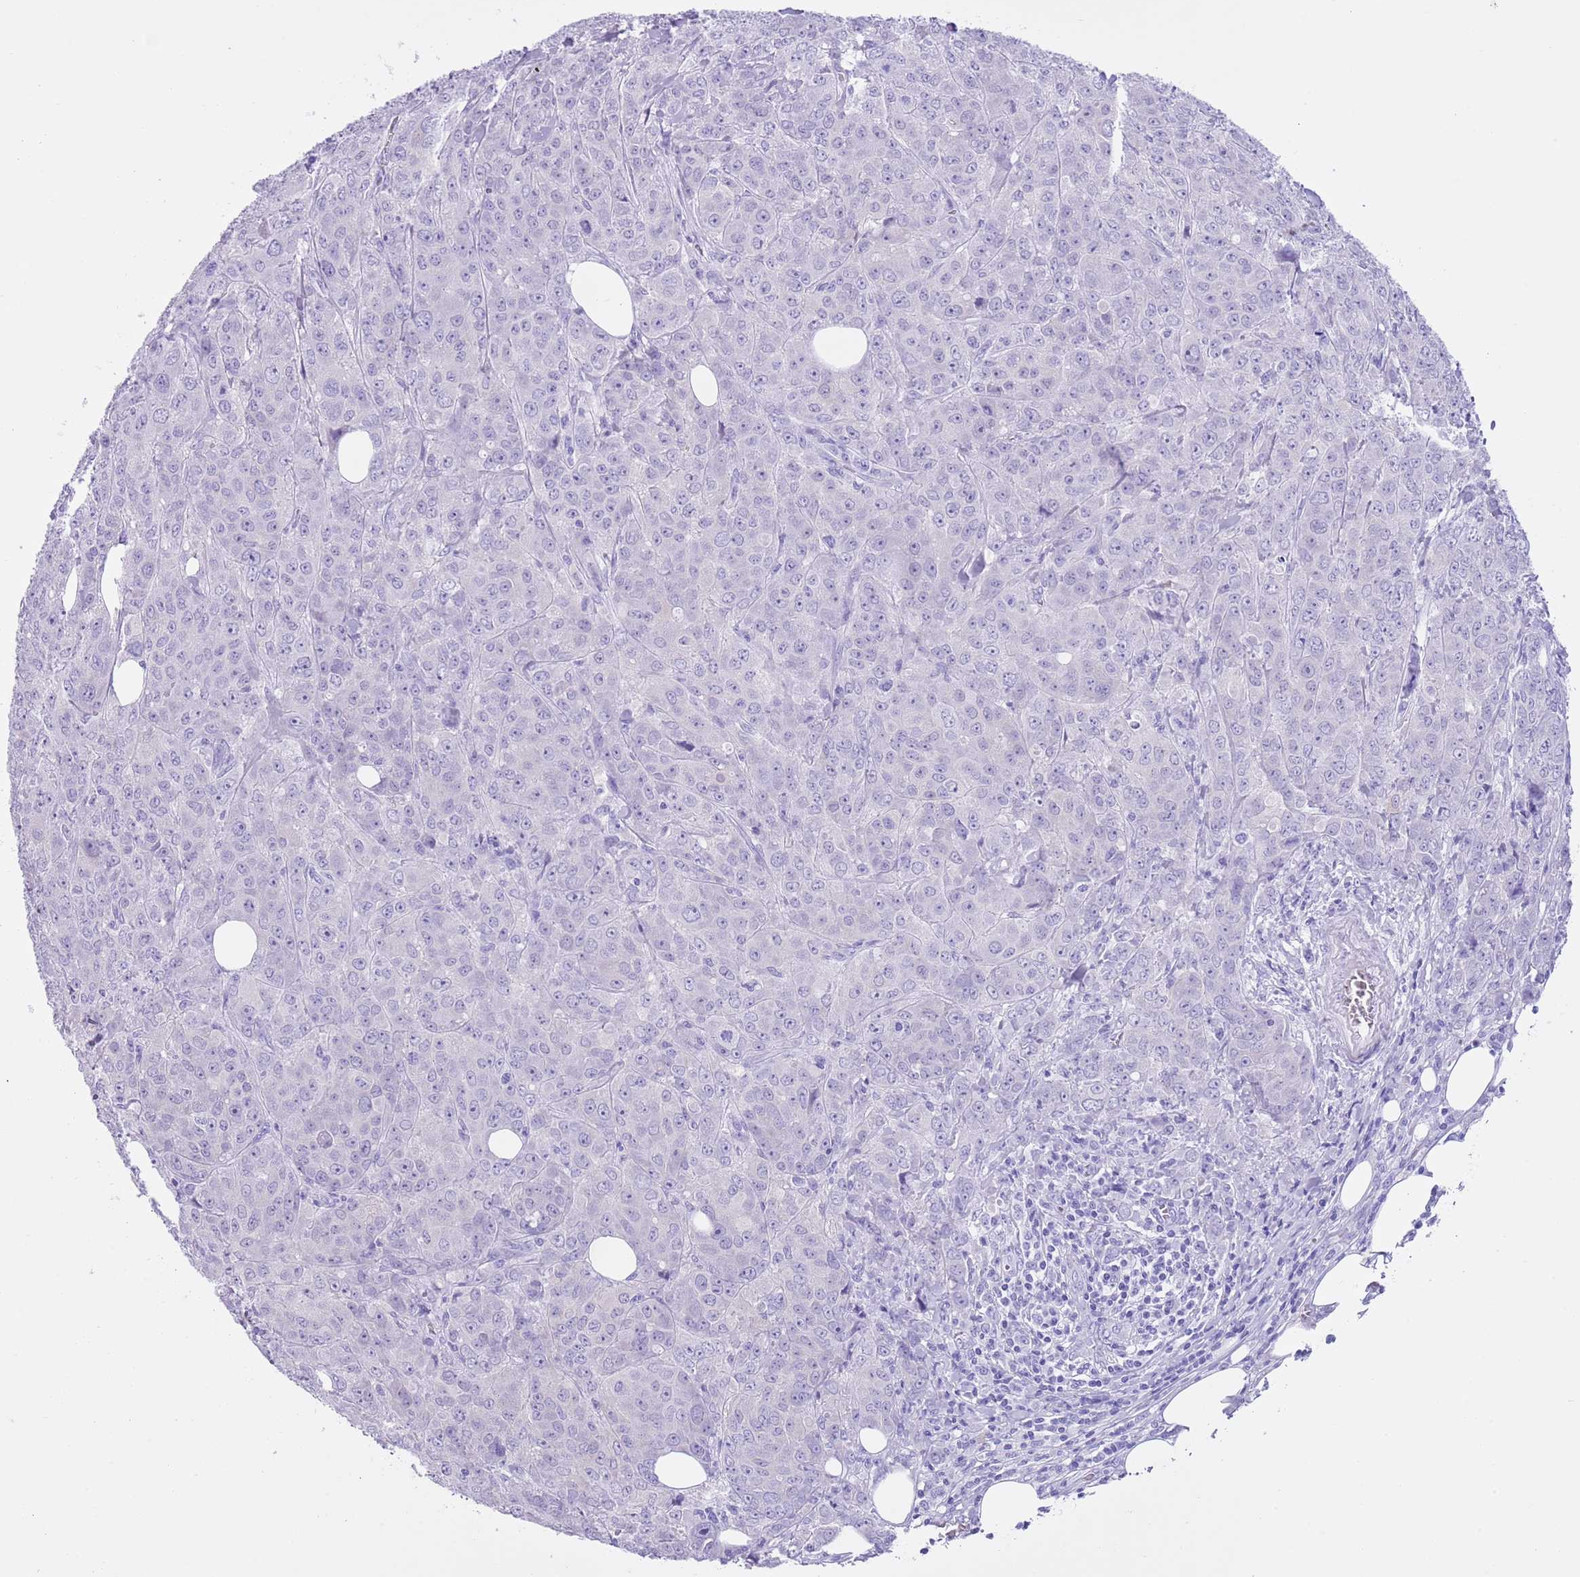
{"staining": {"intensity": "negative", "quantity": "none", "location": "none"}, "tissue": "breast cancer", "cell_type": "Tumor cells", "image_type": "cancer", "snomed": [{"axis": "morphology", "description": "Duct carcinoma"}, {"axis": "topography", "description": "Breast"}], "caption": "Micrograph shows no protein staining in tumor cells of breast cancer (intraductal carcinoma) tissue. Brightfield microscopy of immunohistochemistry stained with DAB (brown) and hematoxylin (blue), captured at high magnification.", "gene": "TMEM185B", "patient": {"sex": "female", "age": 43}}